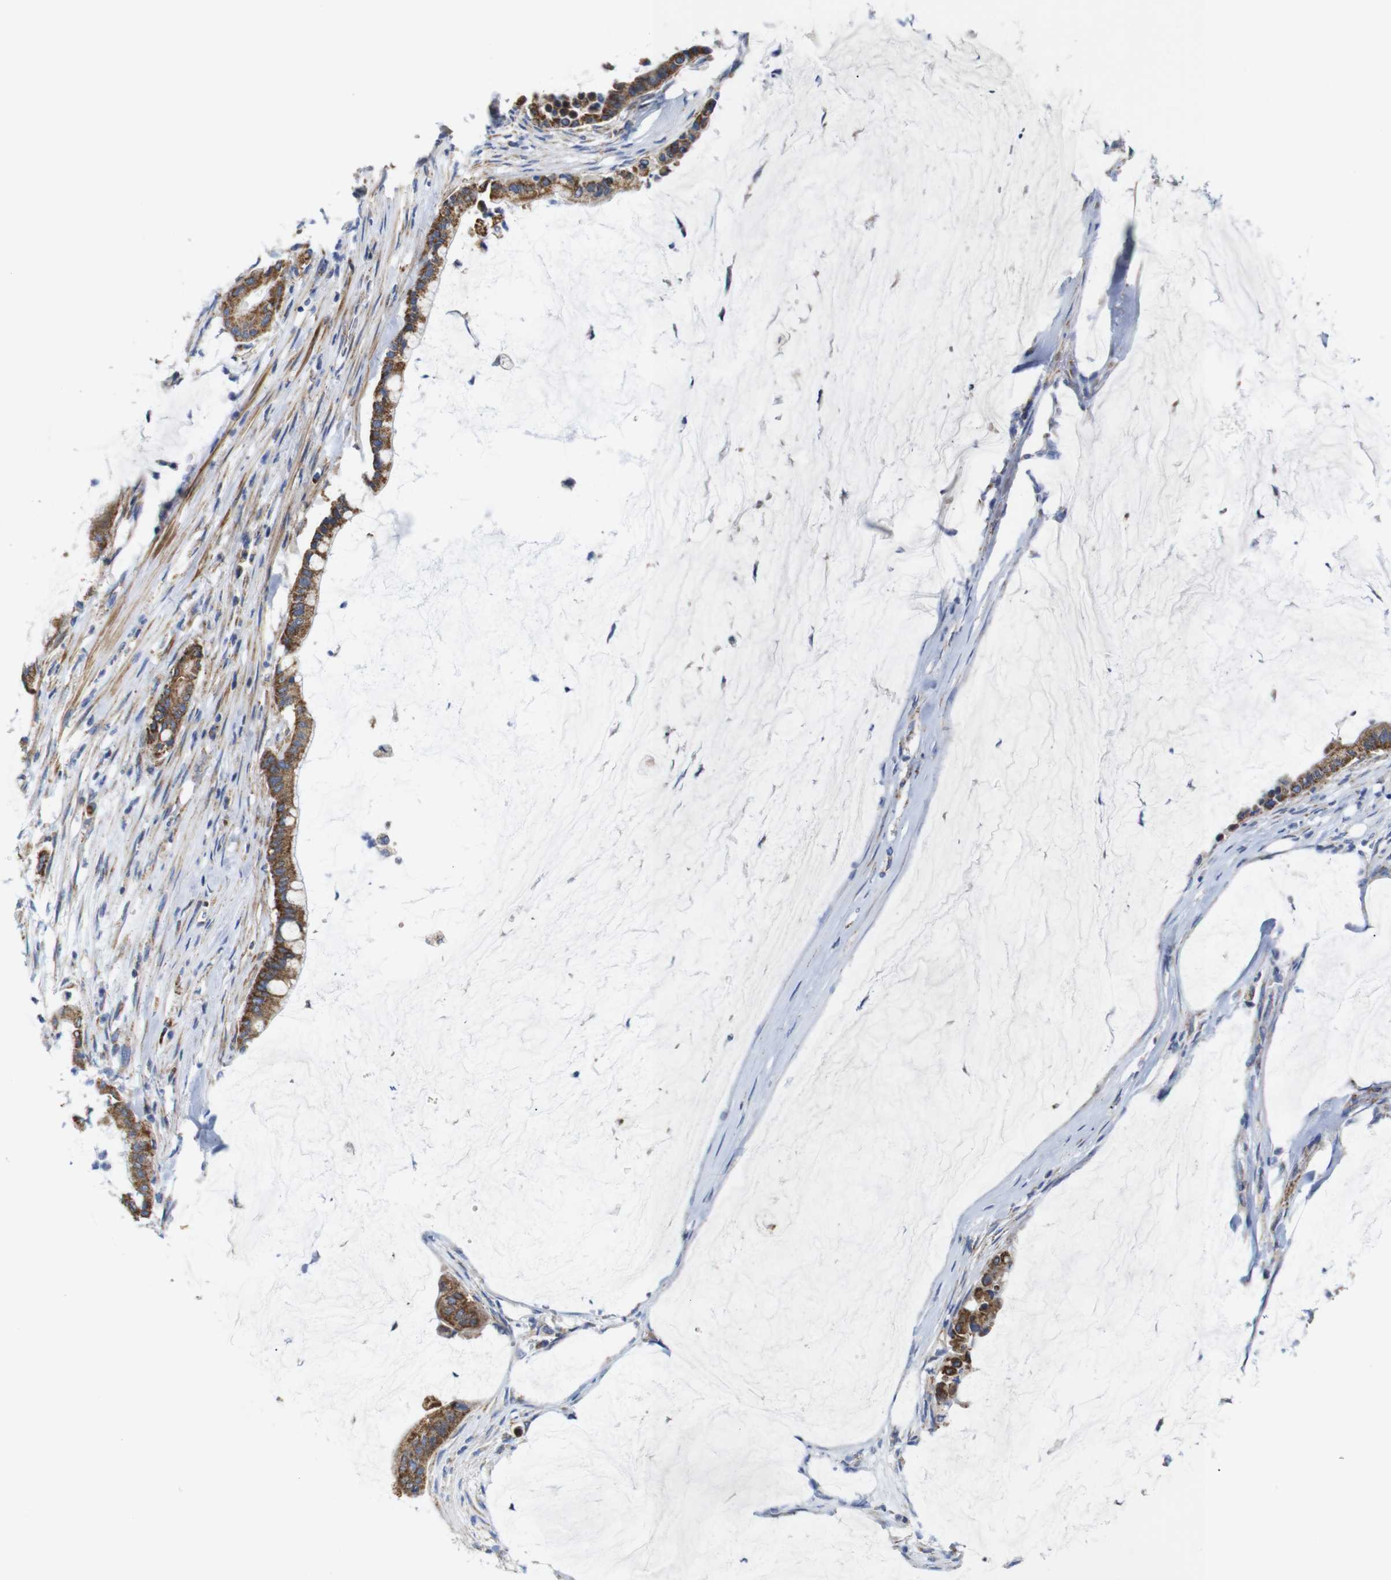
{"staining": {"intensity": "strong", "quantity": ">75%", "location": "cytoplasmic/membranous"}, "tissue": "pancreatic cancer", "cell_type": "Tumor cells", "image_type": "cancer", "snomed": [{"axis": "morphology", "description": "Adenocarcinoma, NOS"}, {"axis": "topography", "description": "Pancreas"}], "caption": "Immunohistochemical staining of human pancreatic cancer (adenocarcinoma) displays high levels of strong cytoplasmic/membranous protein expression in about >75% of tumor cells.", "gene": "FAM171B", "patient": {"sex": "male", "age": 41}}